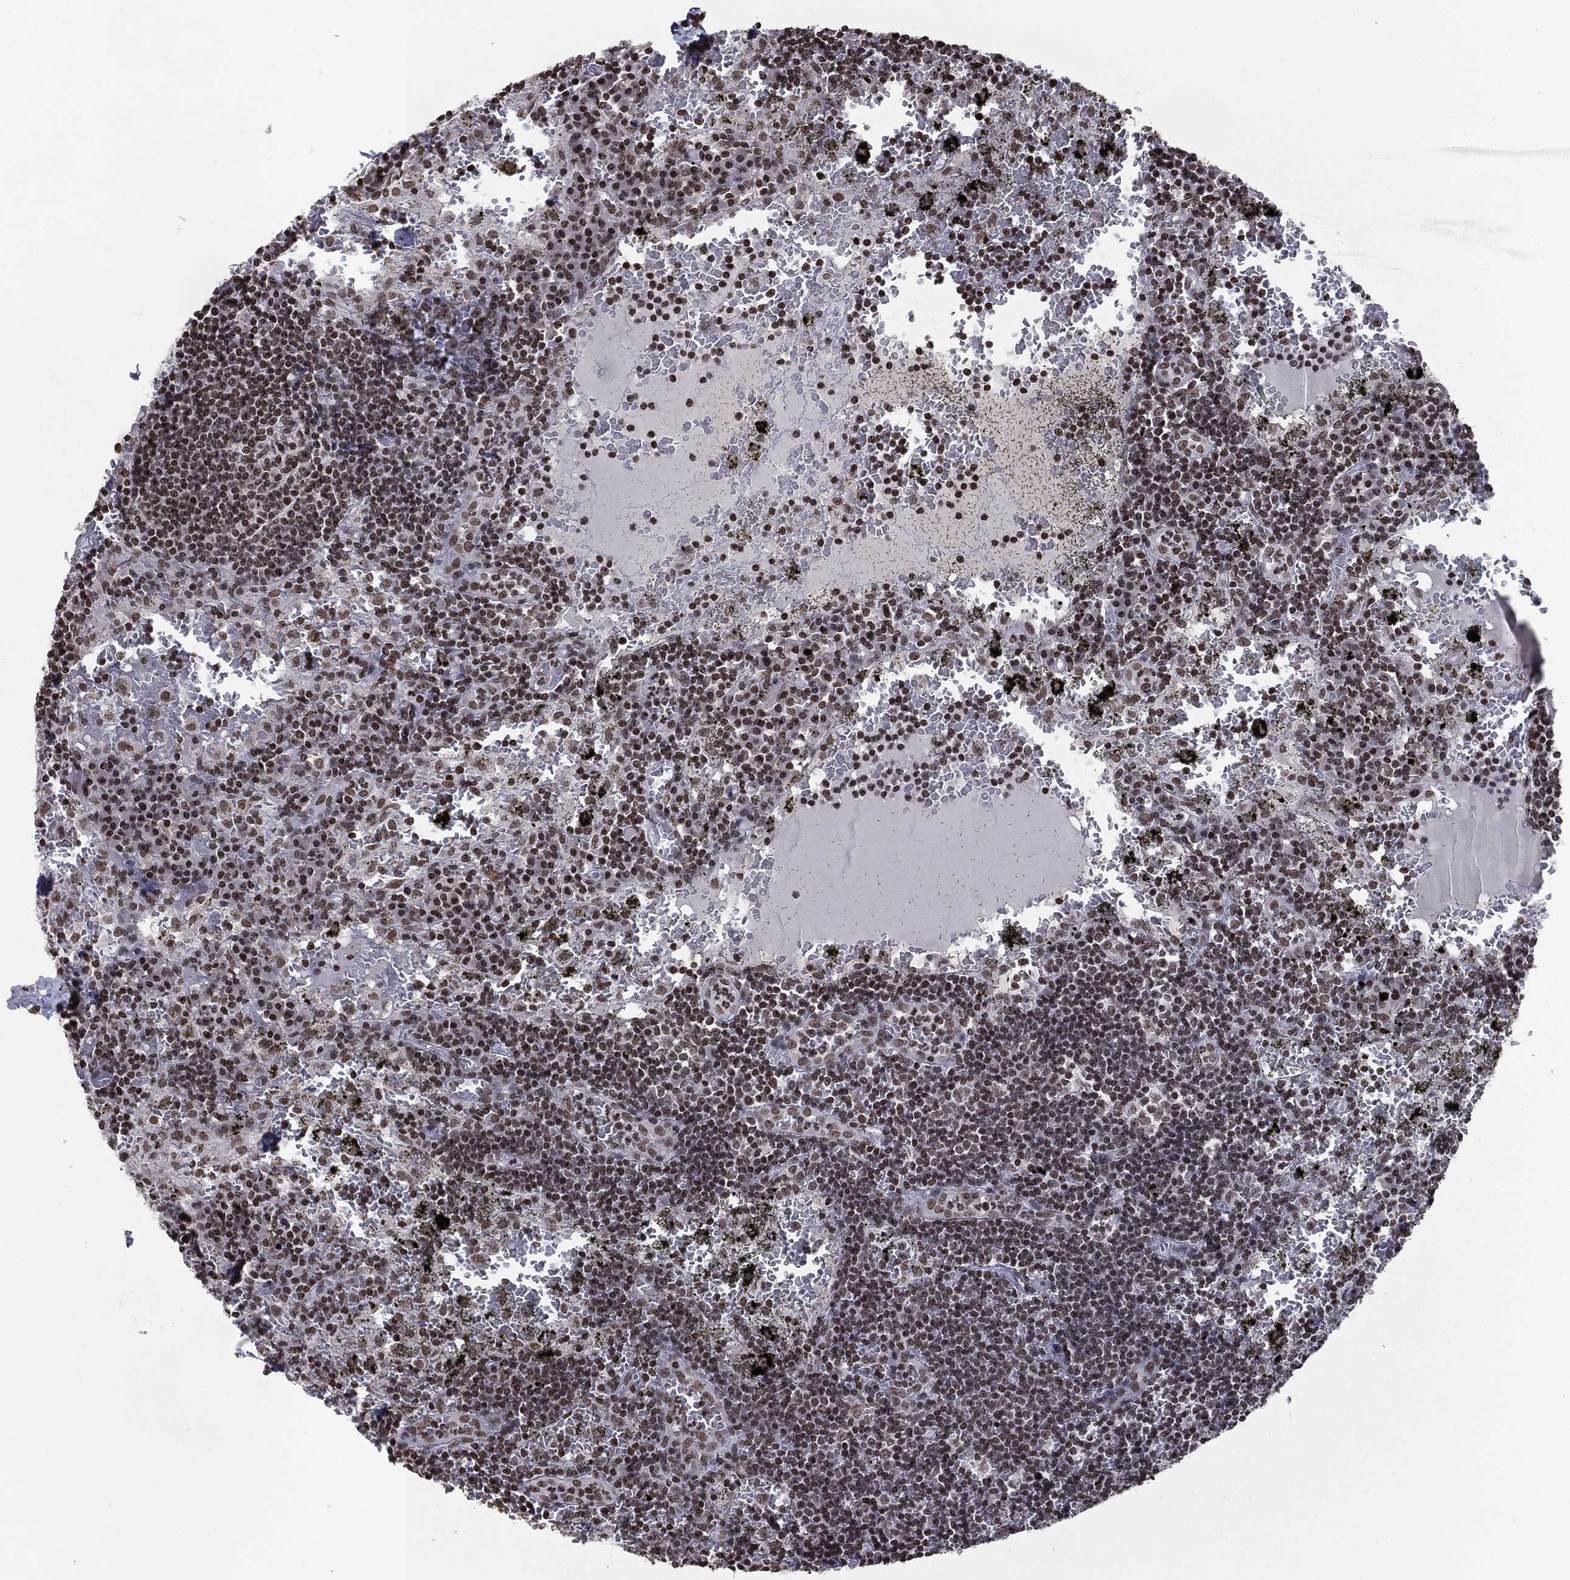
{"staining": {"intensity": "strong", "quantity": "<25%", "location": "nuclear"}, "tissue": "lymph node", "cell_type": "Germinal center cells", "image_type": "normal", "snomed": [{"axis": "morphology", "description": "Normal tissue, NOS"}, {"axis": "topography", "description": "Lymph node"}], "caption": "Protein positivity by immunohistochemistry exhibits strong nuclear positivity in about <25% of germinal center cells in benign lymph node.", "gene": "RFX7", "patient": {"sex": "male", "age": 62}}